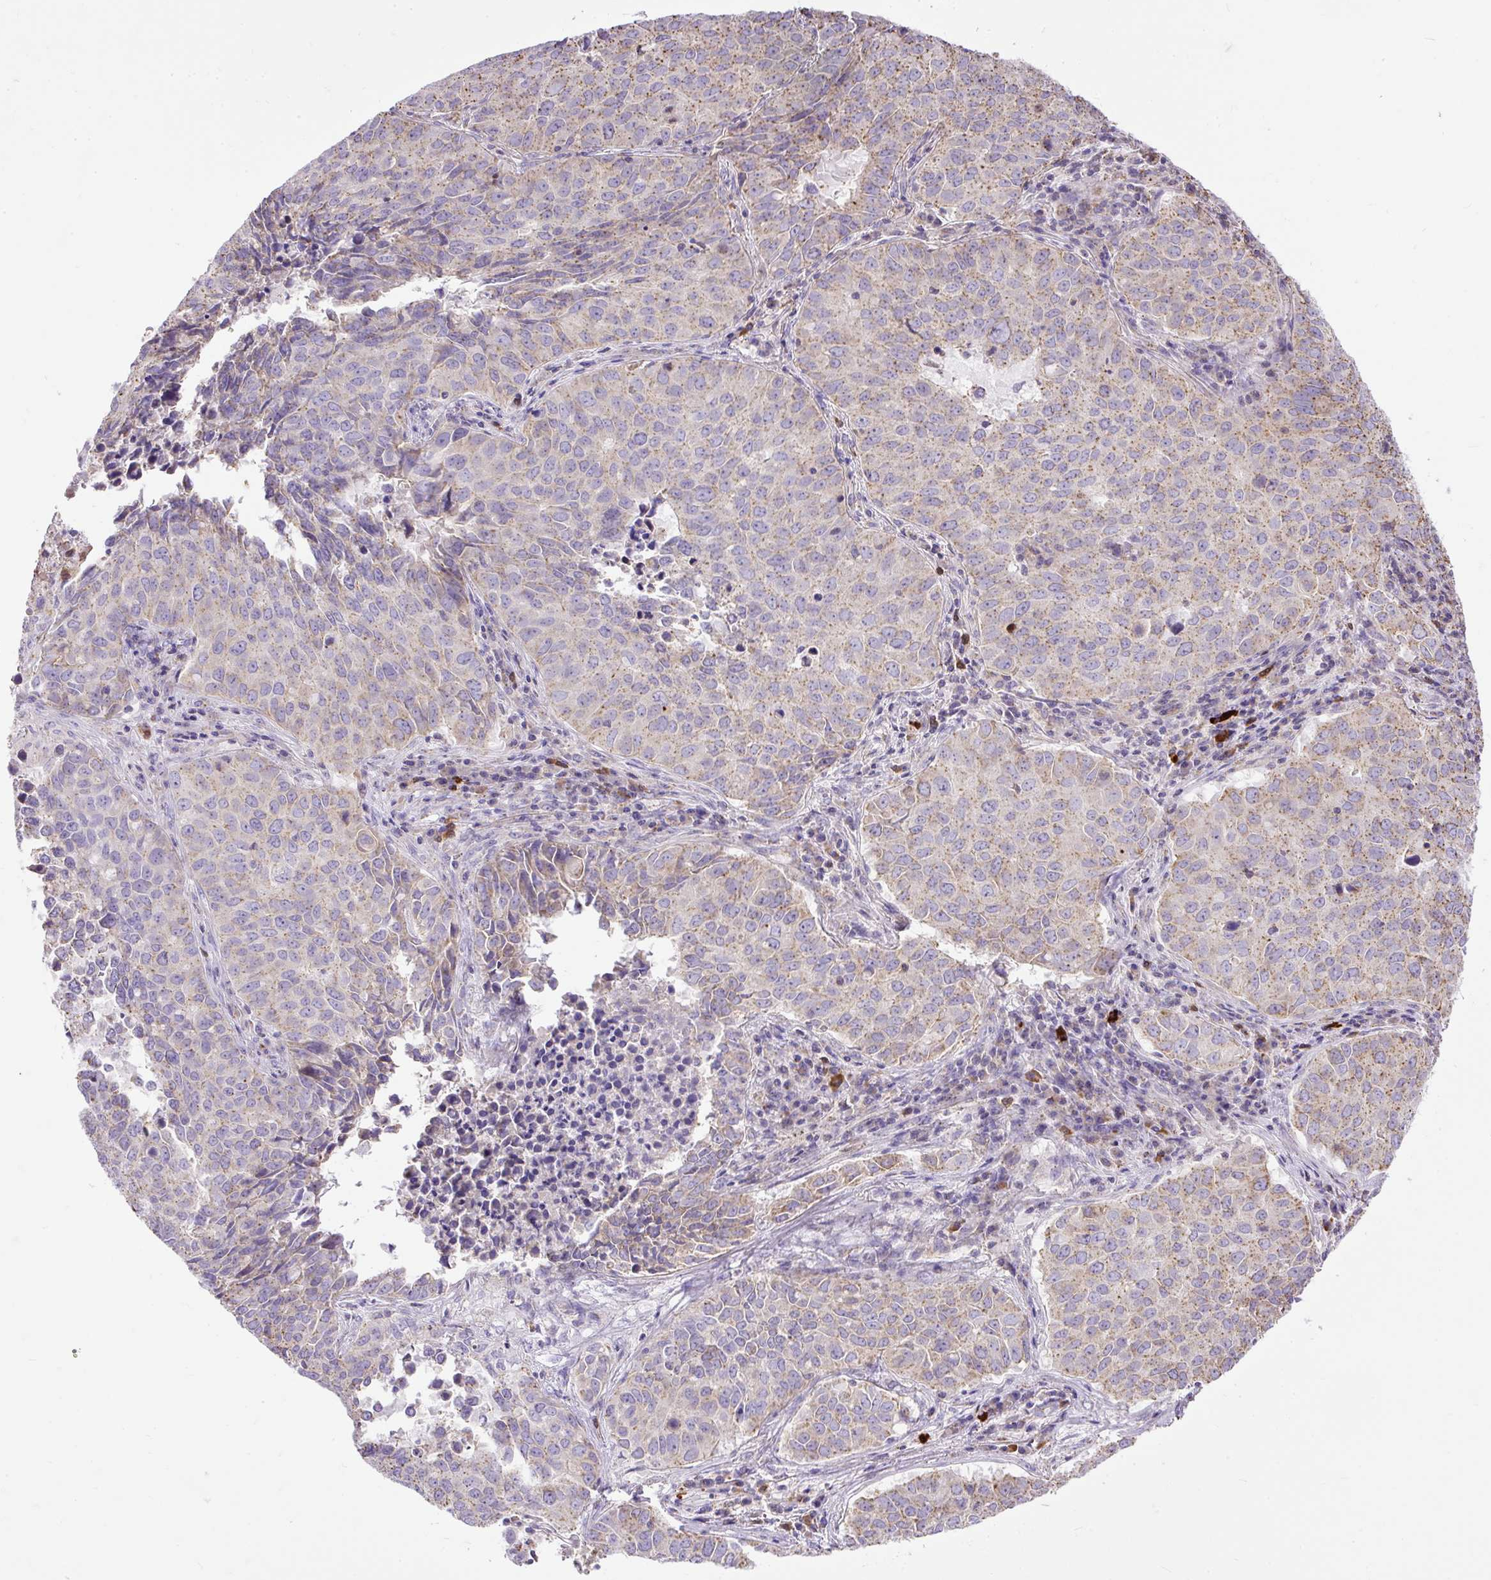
{"staining": {"intensity": "weak", "quantity": "25%-75%", "location": "cytoplasmic/membranous"}, "tissue": "lung cancer", "cell_type": "Tumor cells", "image_type": "cancer", "snomed": [{"axis": "morphology", "description": "Adenocarcinoma, NOS"}, {"axis": "topography", "description": "Lung"}], "caption": "Tumor cells reveal low levels of weak cytoplasmic/membranous staining in approximately 25%-75% of cells in human lung cancer (adenocarcinoma).", "gene": "CFAP47", "patient": {"sex": "female", "age": 50}}